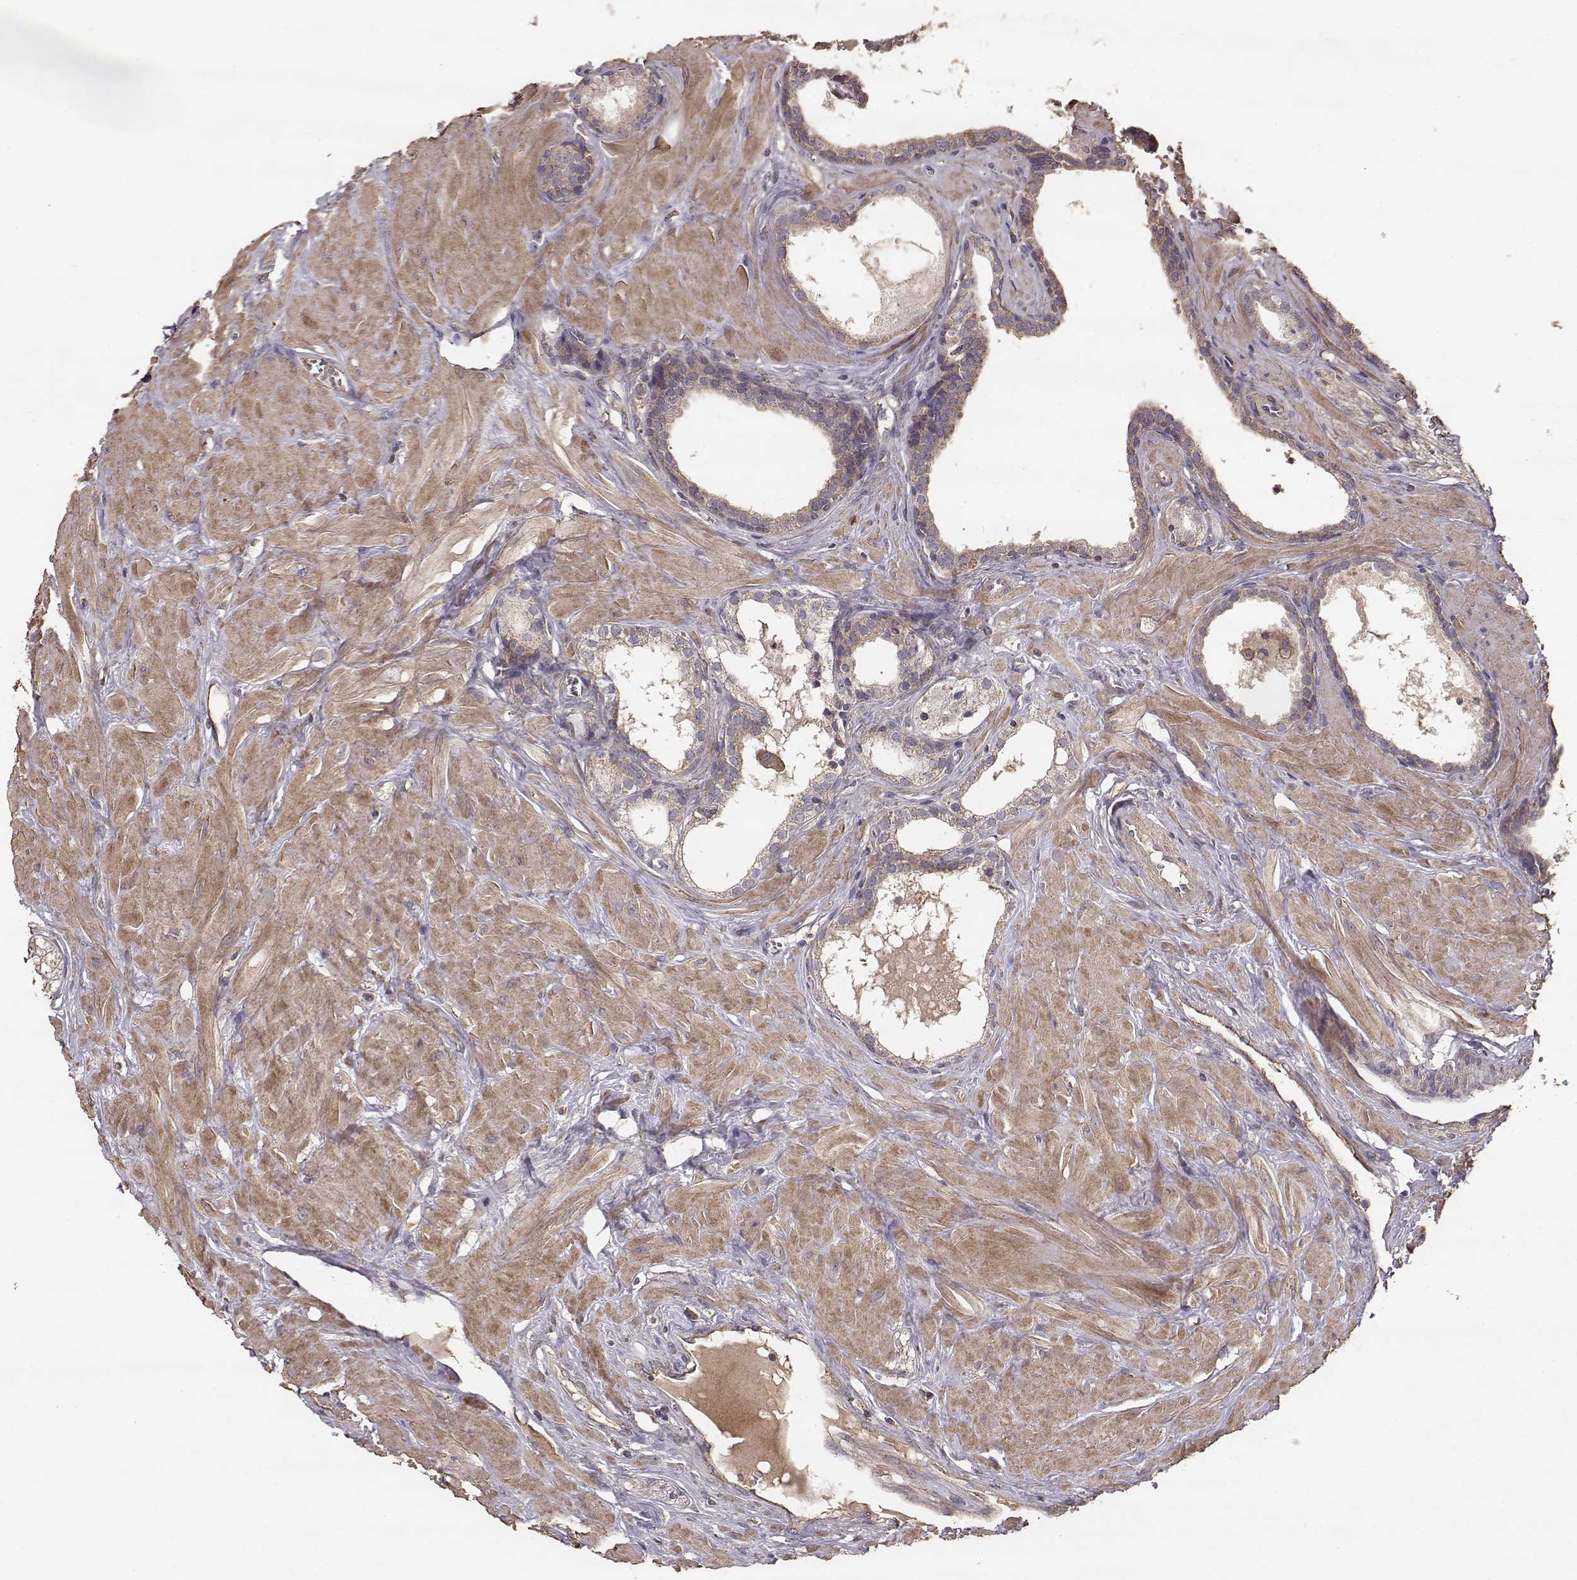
{"staining": {"intensity": "weak", "quantity": ">75%", "location": "cytoplasmic/membranous"}, "tissue": "prostate", "cell_type": "Glandular cells", "image_type": "normal", "snomed": [{"axis": "morphology", "description": "Normal tissue, NOS"}, {"axis": "topography", "description": "Prostate"}], "caption": "Human prostate stained with a brown dye demonstrates weak cytoplasmic/membranous positive positivity in approximately >75% of glandular cells.", "gene": "TARS3", "patient": {"sex": "male", "age": 48}}